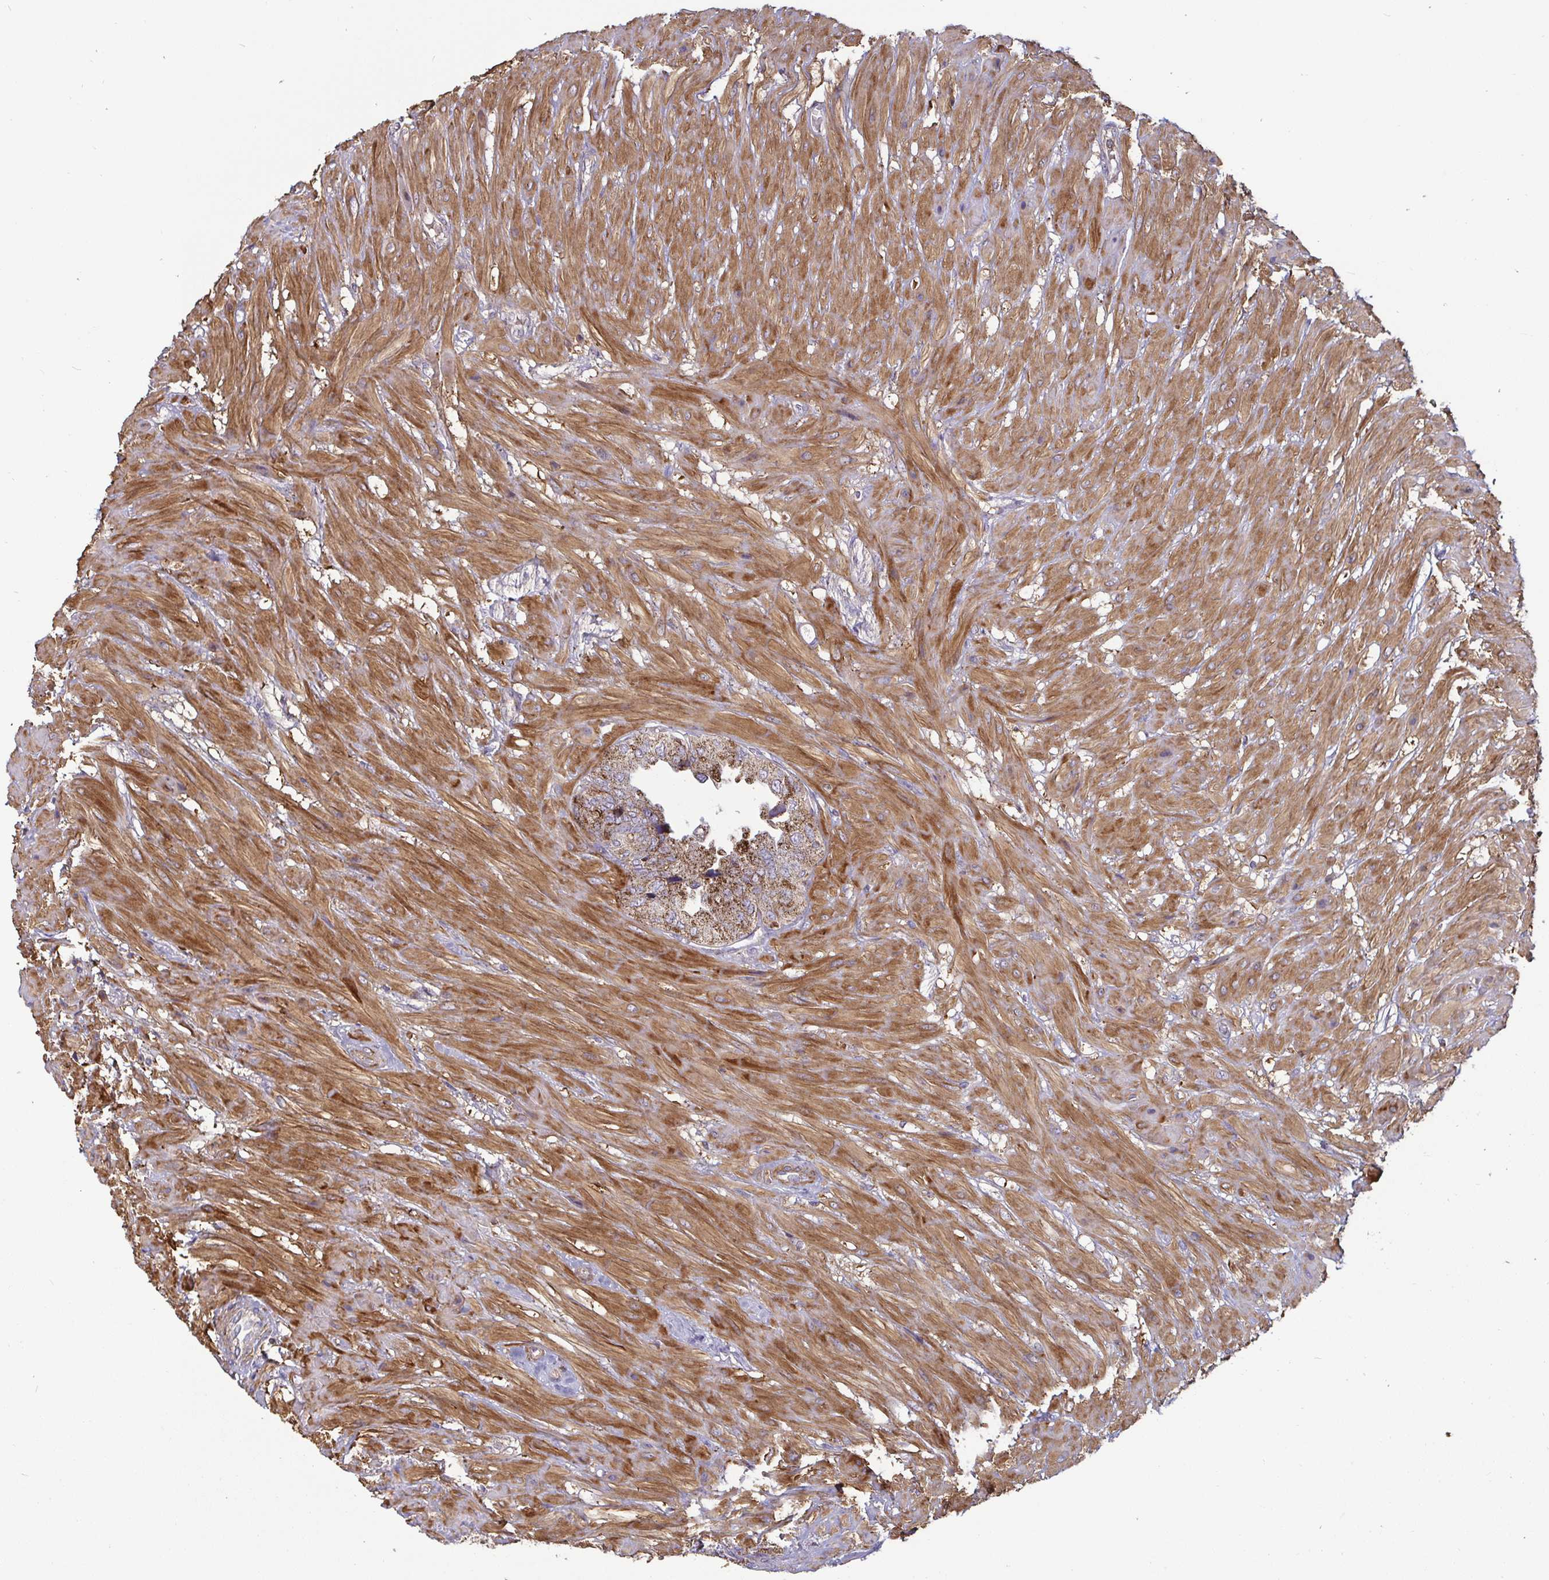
{"staining": {"intensity": "strong", "quantity": ">75%", "location": "cytoplasmic/membranous"}, "tissue": "seminal vesicle", "cell_type": "Glandular cells", "image_type": "normal", "snomed": [{"axis": "morphology", "description": "Normal tissue, NOS"}, {"axis": "topography", "description": "Seminal veicle"}], "caption": "A photomicrograph of seminal vesicle stained for a protein displays strong cytoplasmic/membranous brown staining in glandular cells. (Stains: DAB (3,3'-diaminobenzidine) in brown, nuclei in blue, Microscopy: brightfield microscopy at high magnification).", "gene": "SPRY1", "patient": {"sex": "male", "age": 55}}